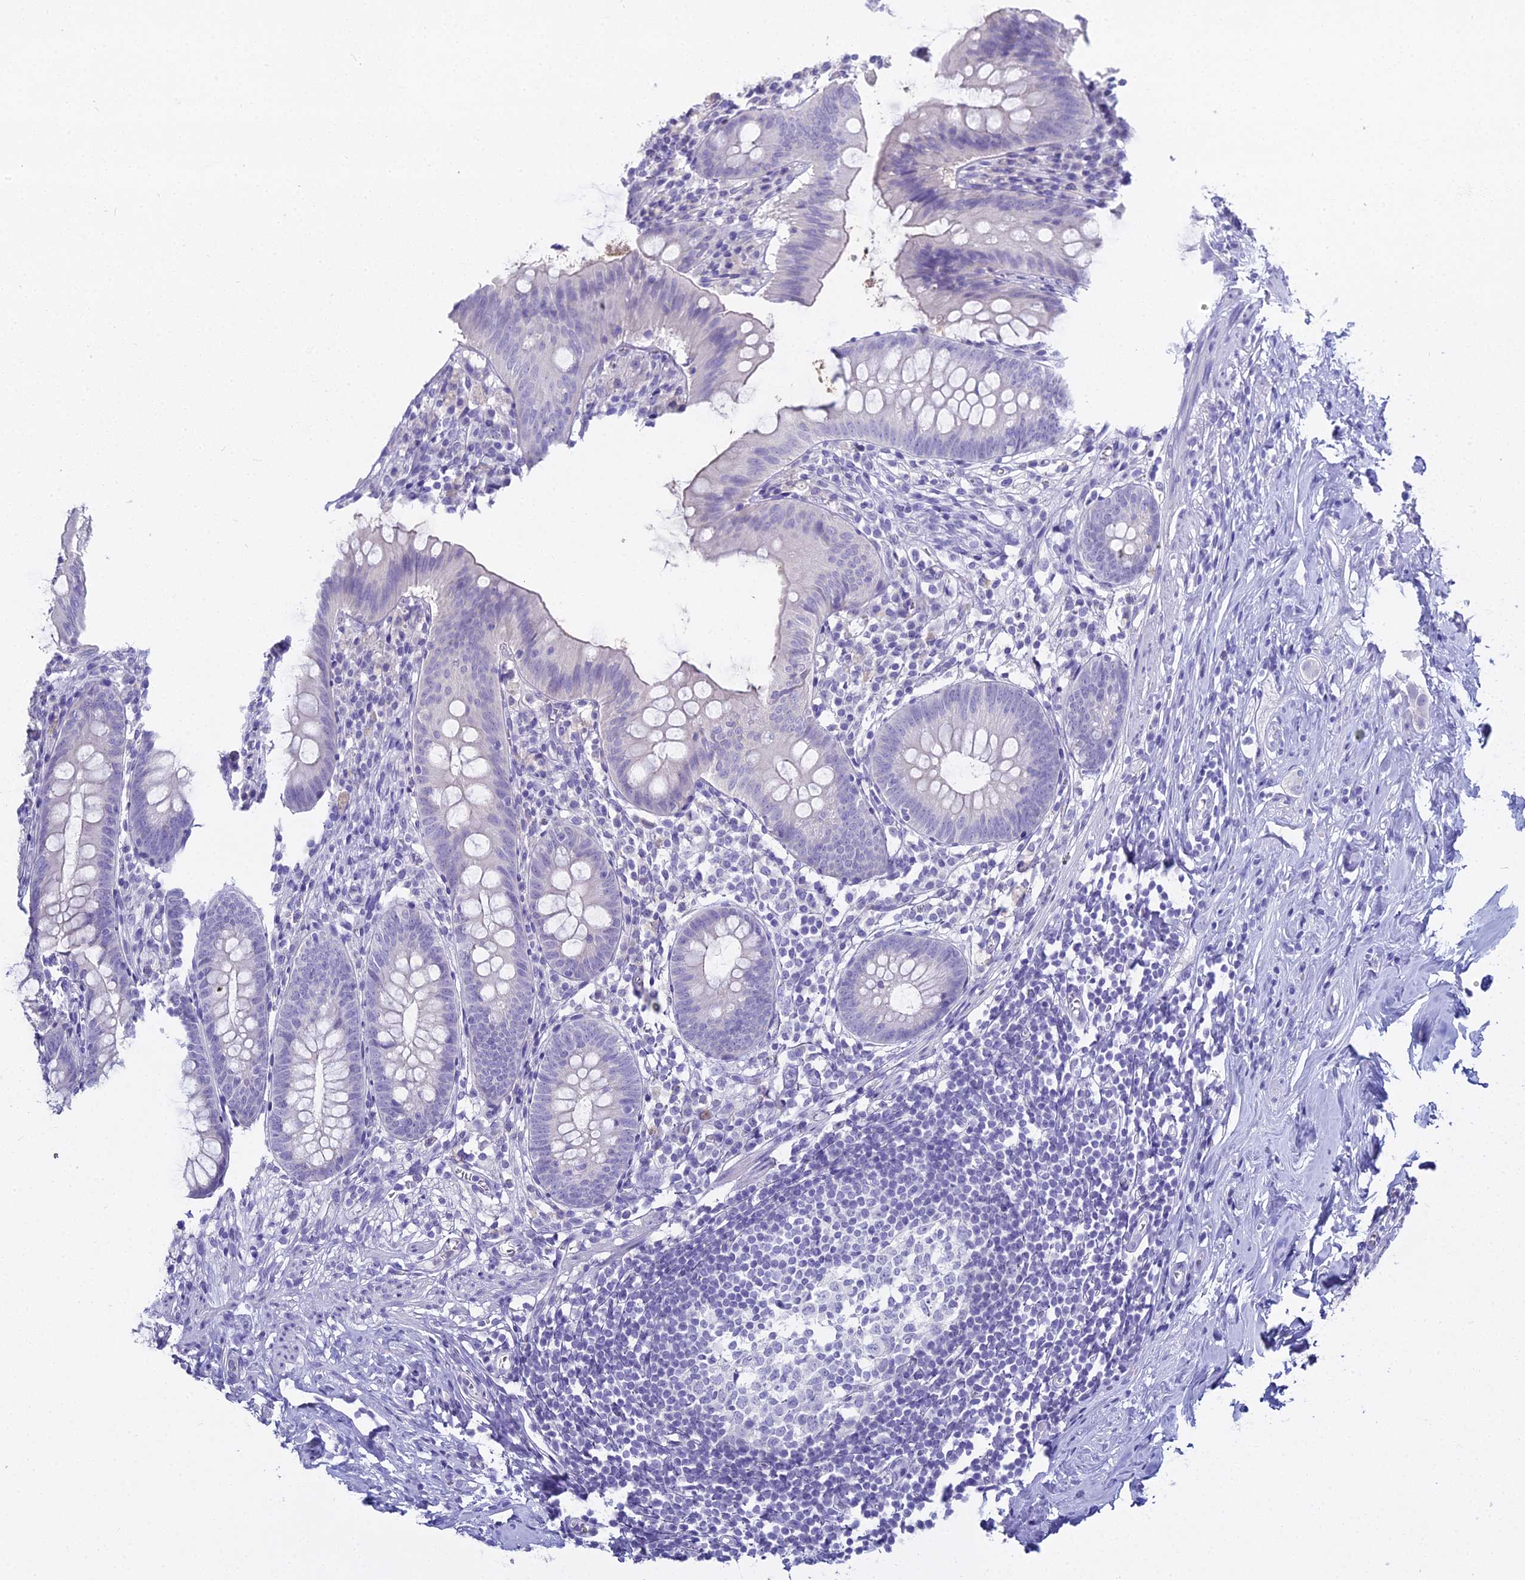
{"staining": {"intensity": "negative", "quantity": "none", "location": "none"}, "tissue": "appendix", "cell_type": "Glandular cells", "image_type": "normal", "snomed": [{"axis": "morphology", "description": "Normal tissue, NOS"}, {"axis": "topography", "description": "Appendix"}], "caption": "This is a image of immunohistochemistry (IHC) staining of normal appendix, which shows no positivity in glandular cells.", "gene": "S100A7", "patient": {"sex": "female", "age": 51}}